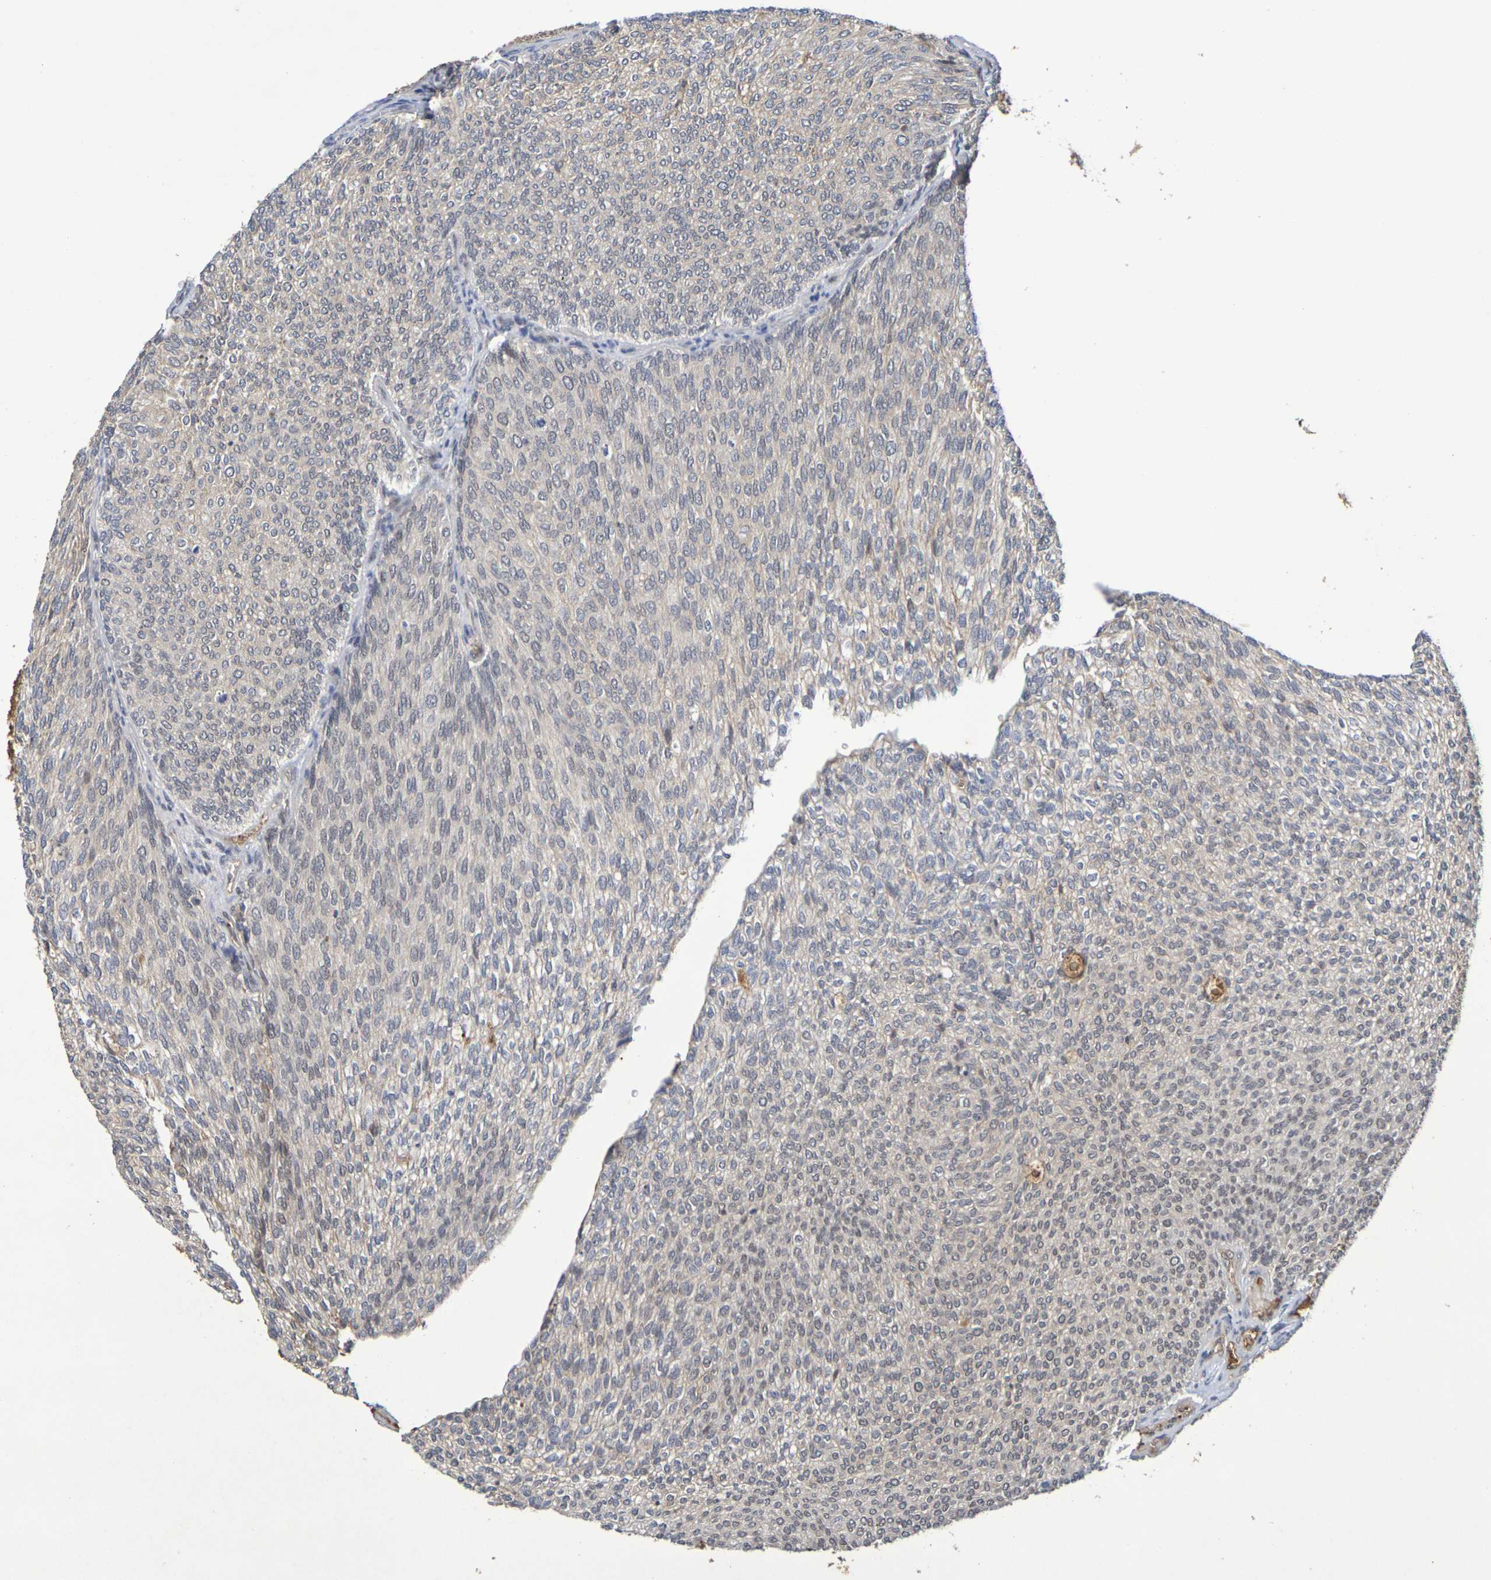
{"staining": {"intensity": "weak", "quantity": ">75%", "location": "cytoplasmic/membranous"}, "tissue": "urothelial cancer", "cell_type": "Tumor cells", "image_type": "cancer", "snomed": [{"axis": "morphology", "description": "Urothelial carcinoma, Low grade"}, {"axis": "topography", "description": "Urinary bladder"}], "caption": "This histopathology image demonstrates IHC staining of human urothelial carcinoma (low-grade), with low weak cytoplasmic/membranous positivity in approximately >75% of tumor cells.", "gene": "TERF2", "patient": {"sex": "female", "age": 79}}